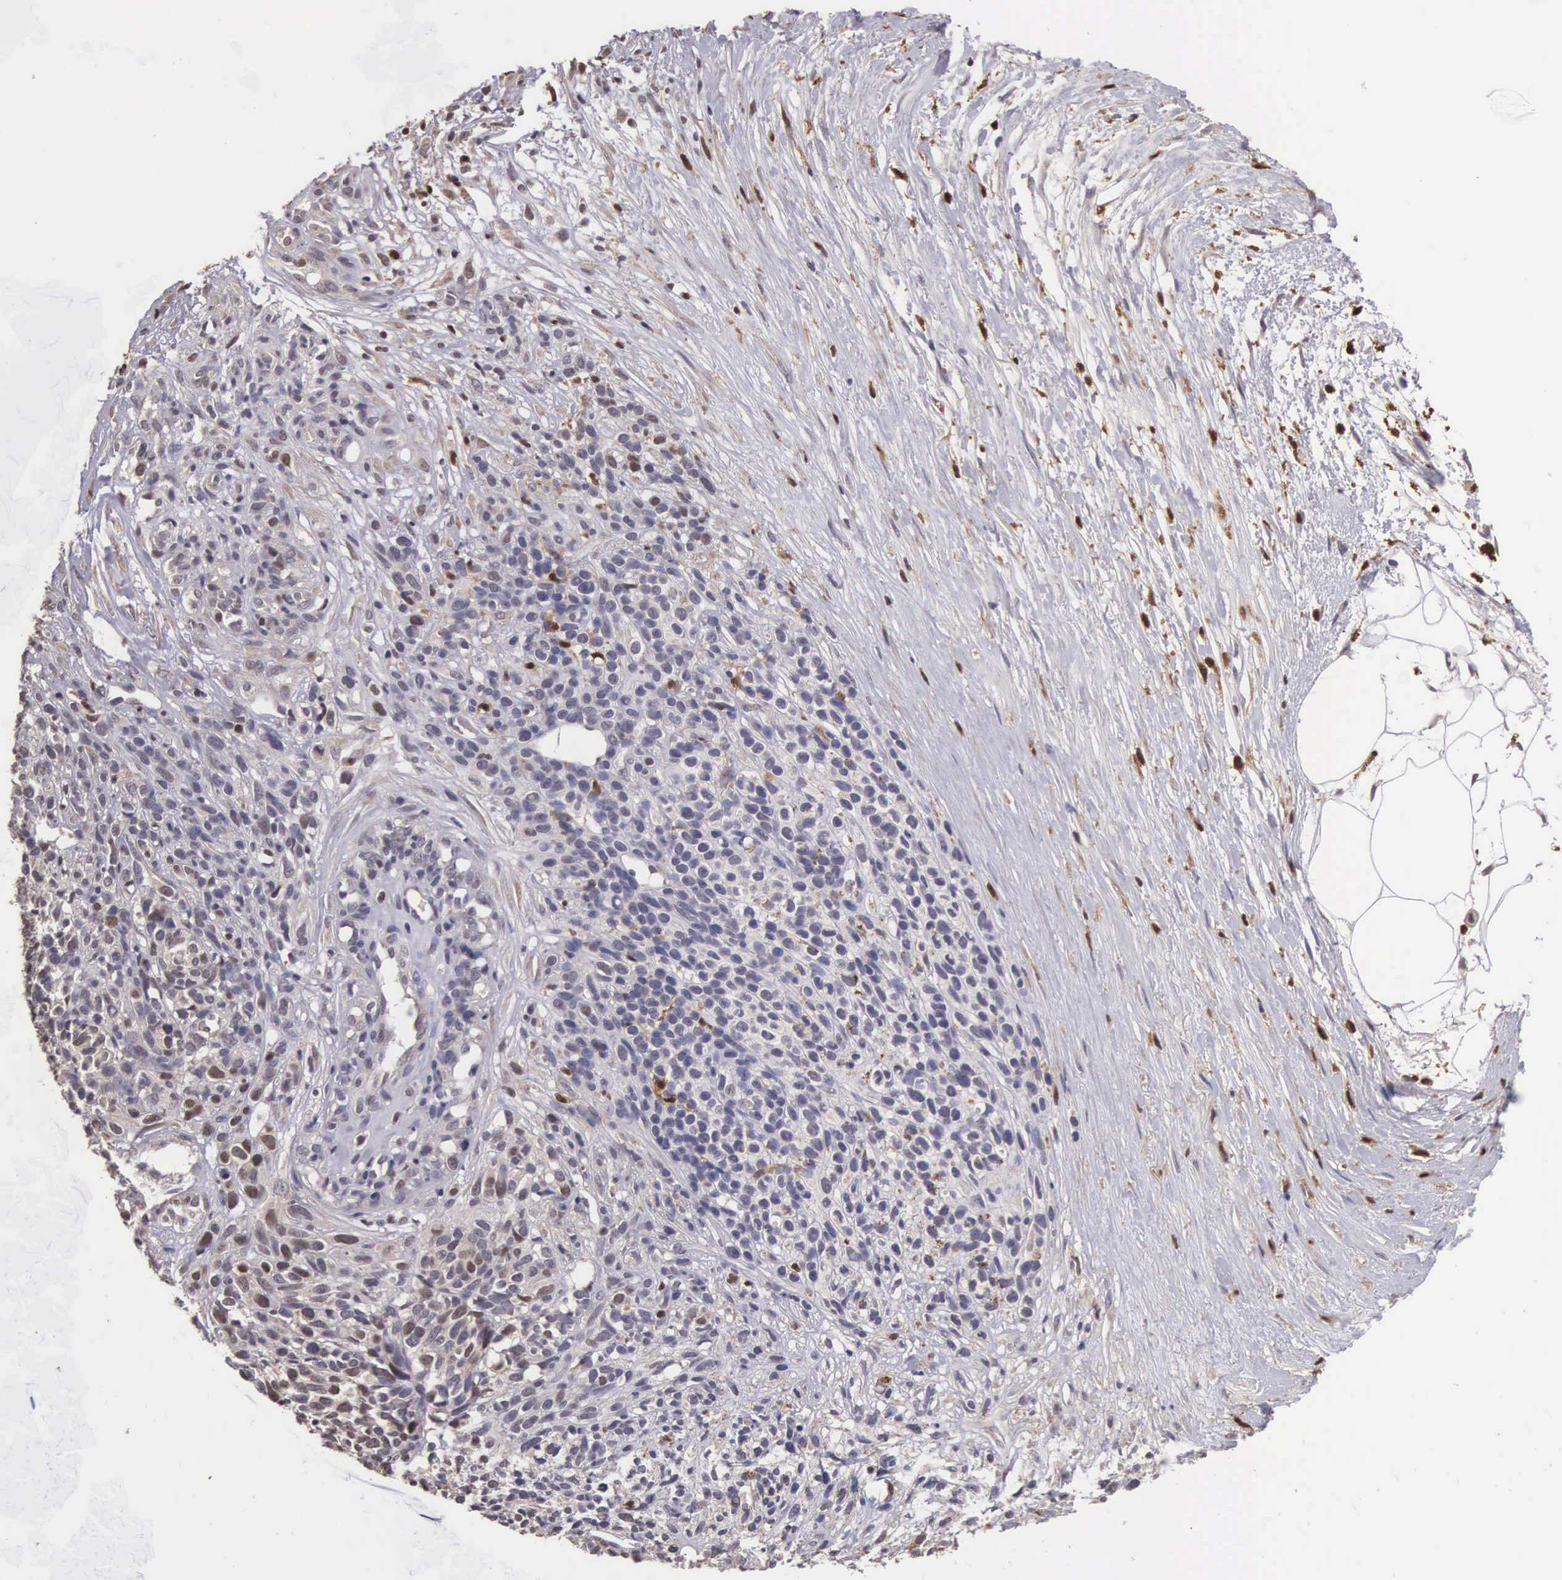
{"staining": {"intensity": "weak", "quantity": "25%-75%", "location": "cytoplasmic/membranous,nuclear"}, "tissue": "melanoma", "cell_type": "Tumor cells", "image_type": "cancer", "snomed": [{"axis": "morphology", "description": "Malignant melanoma, NOS"}, {"axis": "topography", "description": "Skin"}], "caption": "Immunohistochemistry histopathology image of neoplastic tissue: malignant melanoma stained using immunohistochemistry (IHC) reveals low levels of weak protein expression localized specifically in the cytoplasmic/membranous and nuclear of tumor cells, appearing as a cytoplasmic/membranous and nuclear brown color.", "gene": "CDC45", "patient": {"sex": "female", "age": 85}}